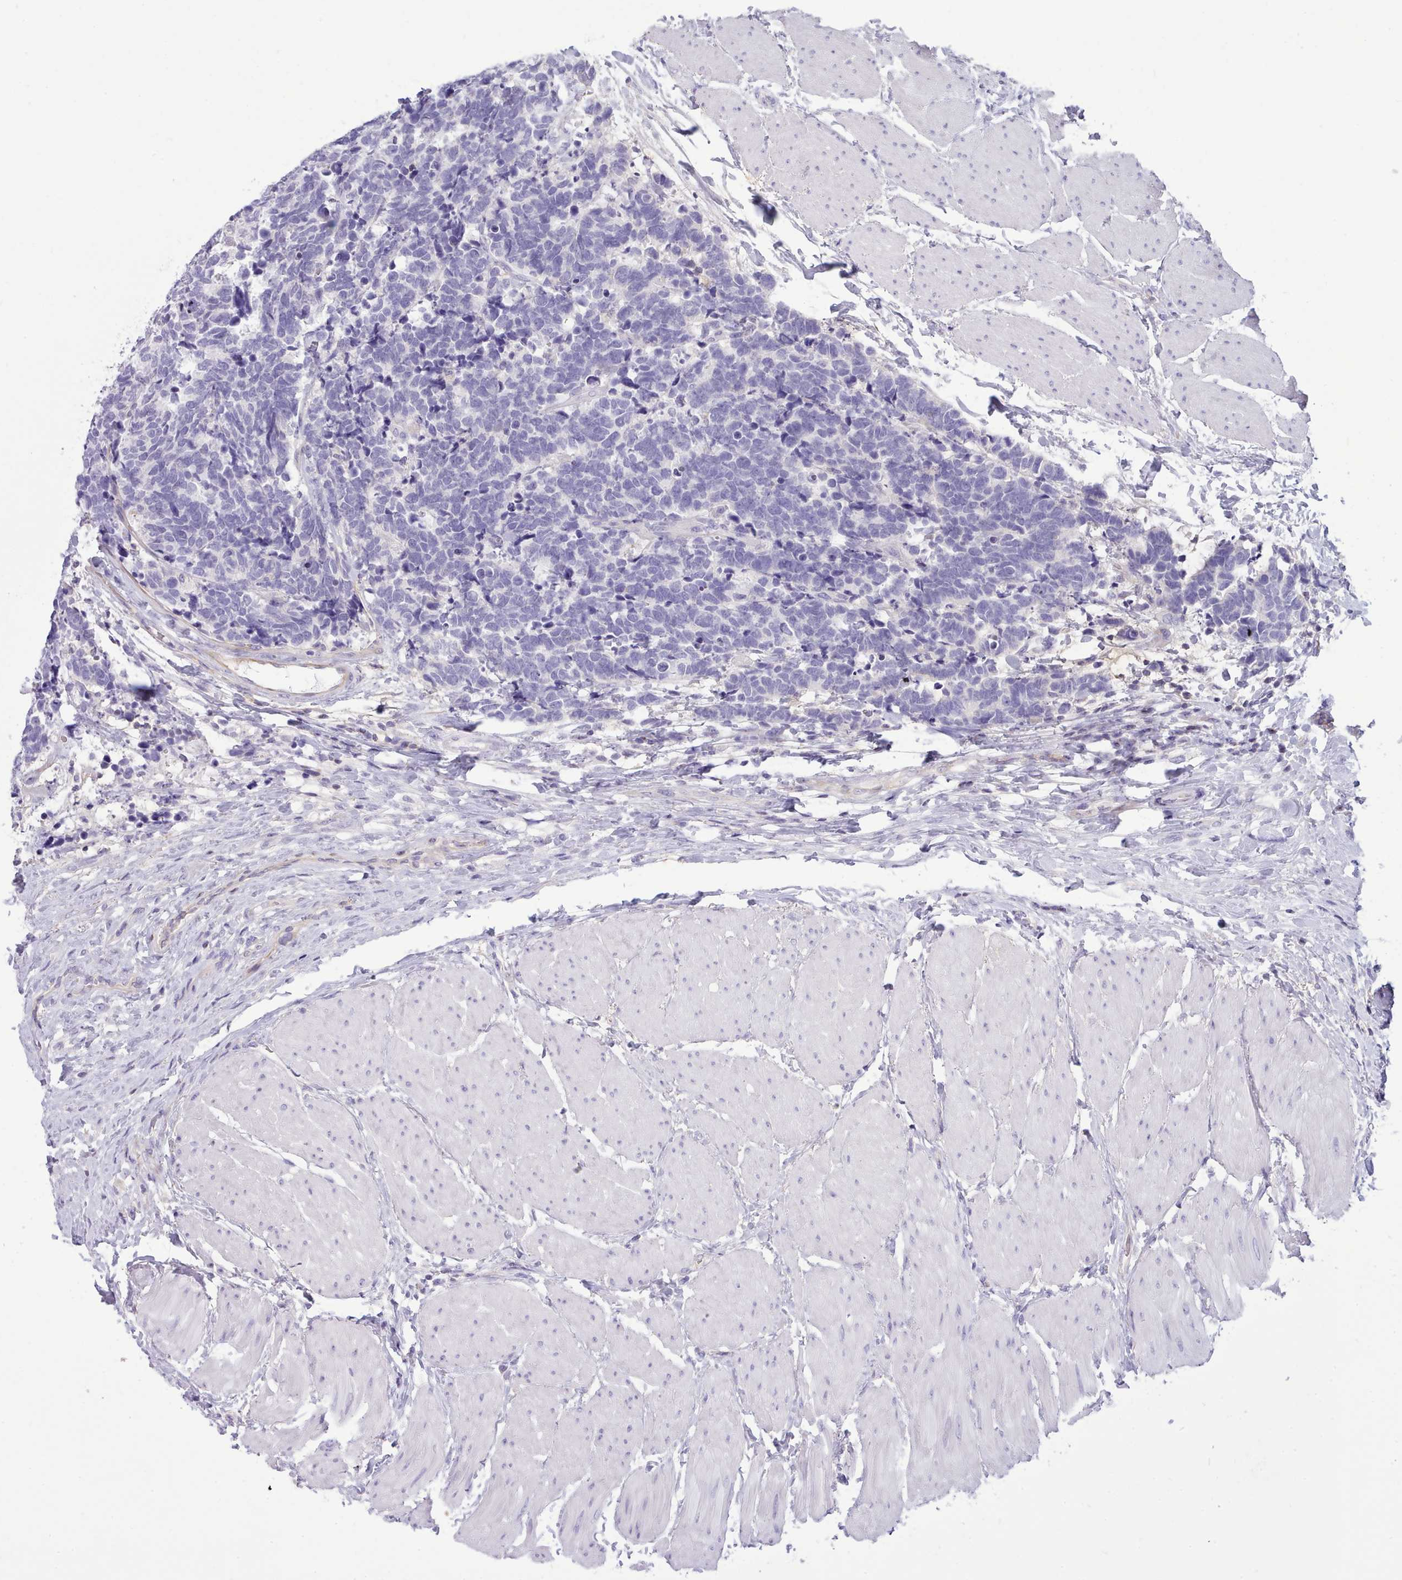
{"staining": {"intensity": "negative", "quantity": "none", "location": "none"}, "tissue": "carcinoid", "cell_type": "Tumor cells", "image_type": "cancer", "snomed": [{"axis": "morphology", "description": "Carcinoma, NOS"}, {"axis": "morphology", "description": "Carcinoid, malignant, NOS"}, {"axis": "topography", "description": "Urinary bladder"}], "caption": "Immunohistochemical staining of carcinoid demonstrates no significant expression in tumor cells.", "gene": "CYP2A13", "patient": {"sex": "male", "age": 57}}